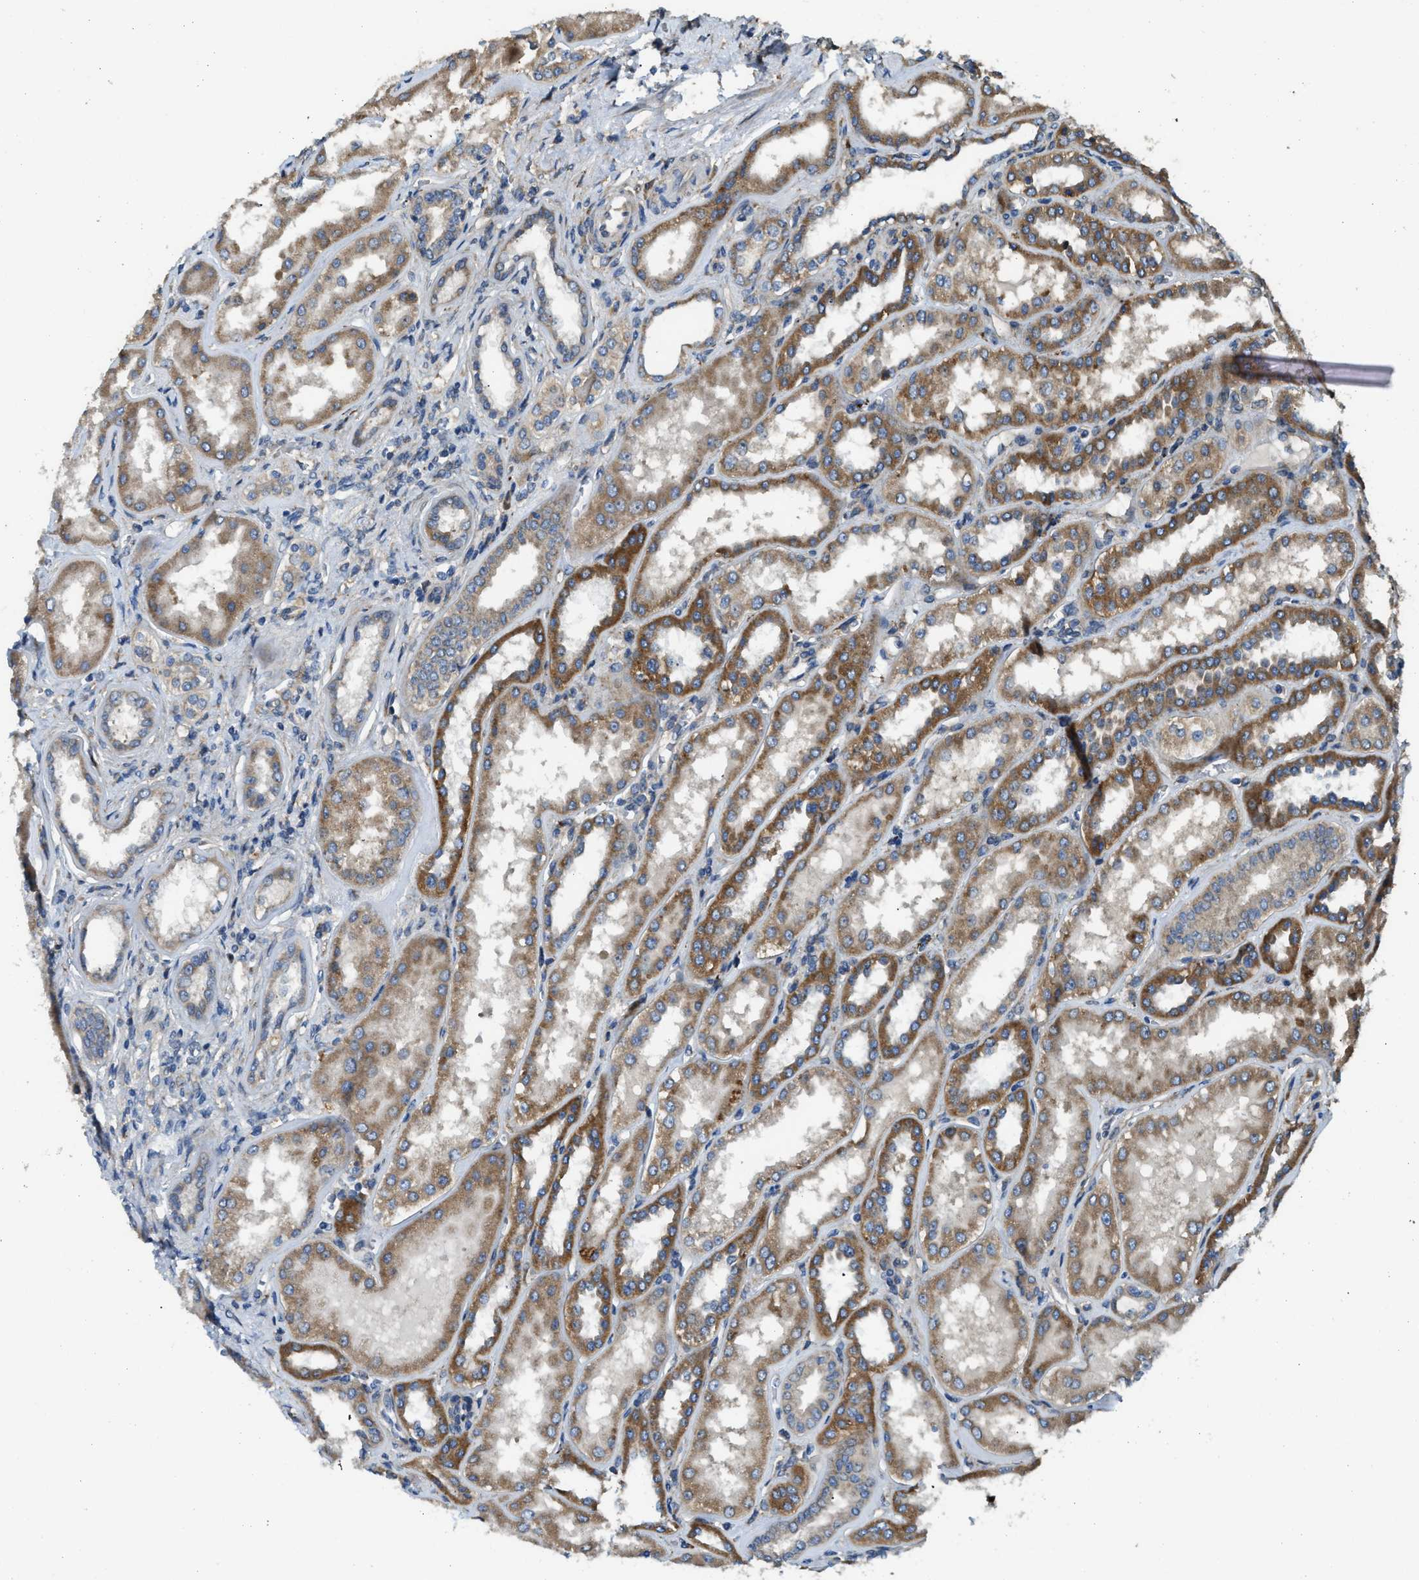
{"staining": {"intensity": "weak", "quantity": "<25%", "location": "cytoplasmic/membranous"}, "tissue": "kidney", "cell_type": "Cells in glomeruli", "image_type": "normal", "snomed": [{"axis": "morphology", "description": "Normal tissue, NOS"}, {"axis": "topography", "description": "Kidney"}], "caption": "A photomicrograph of kidney stained for a protein displays no brown staining in cells in glomeruli. The staining is performed using DAB brown chromogen with nuclei counter-stained in using hematoxylin.", "gene": "TMEM68", "patient": {"sex": "female", "age": 56}}